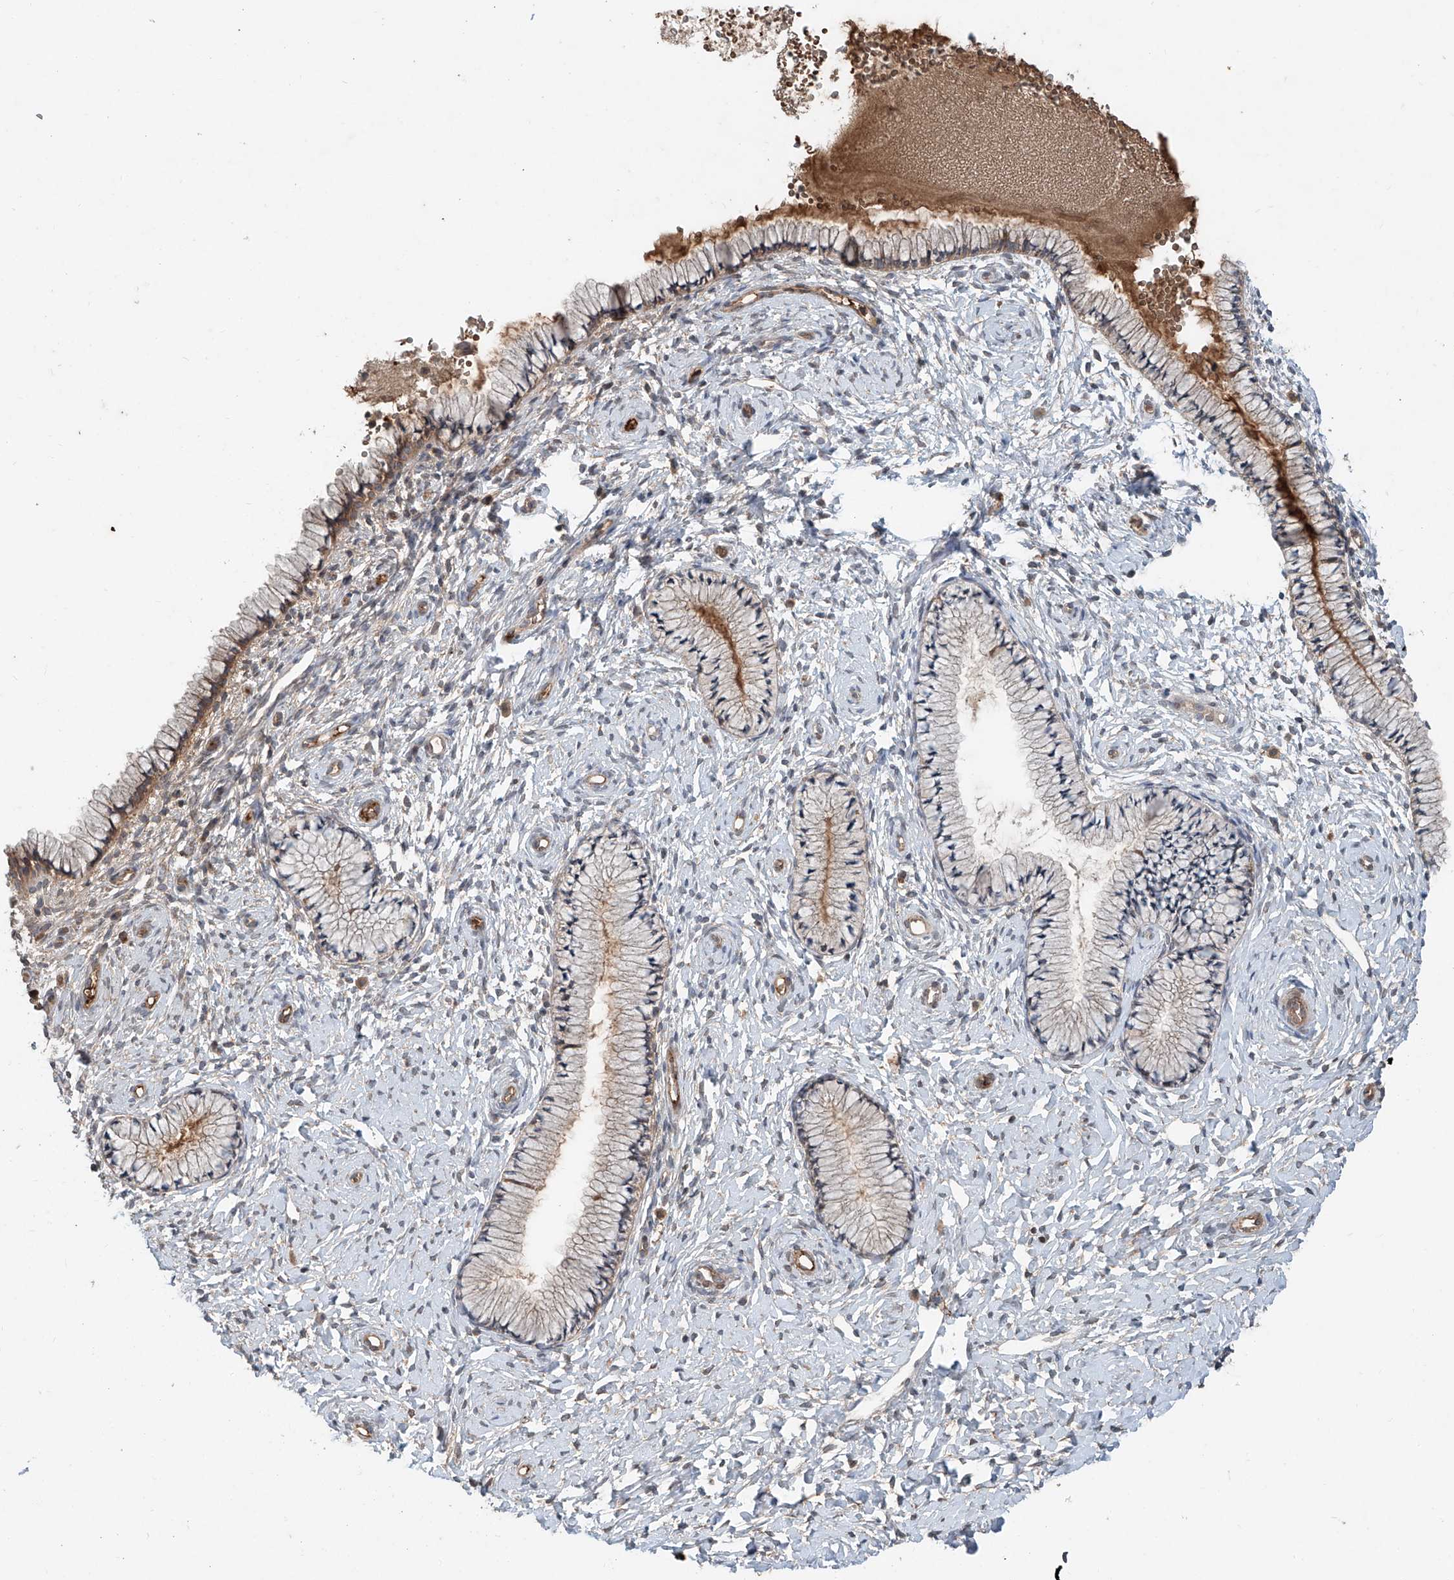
{"staining": {"intensity": "moderate", "quantity": "<25%", "location": "cytoplasmic/membranous"}, "tissue": "cervix", "cell_type": "Glandular cells", "image_type": "normal", "snomed": [{"axis": "morphology", "description": "Normal tissue, NOS"}, {"axis": "topography", "description": "Cervix"}], "caption": "A high-resolution micrograph shows immunohistochemistry staining of benign cervix, which displays moderate cytoplasmic/membranous positivity in approximately <25% of glandular cells.", "gene": "ADAM23", "patient": {"sex": "female", "age": 33}}